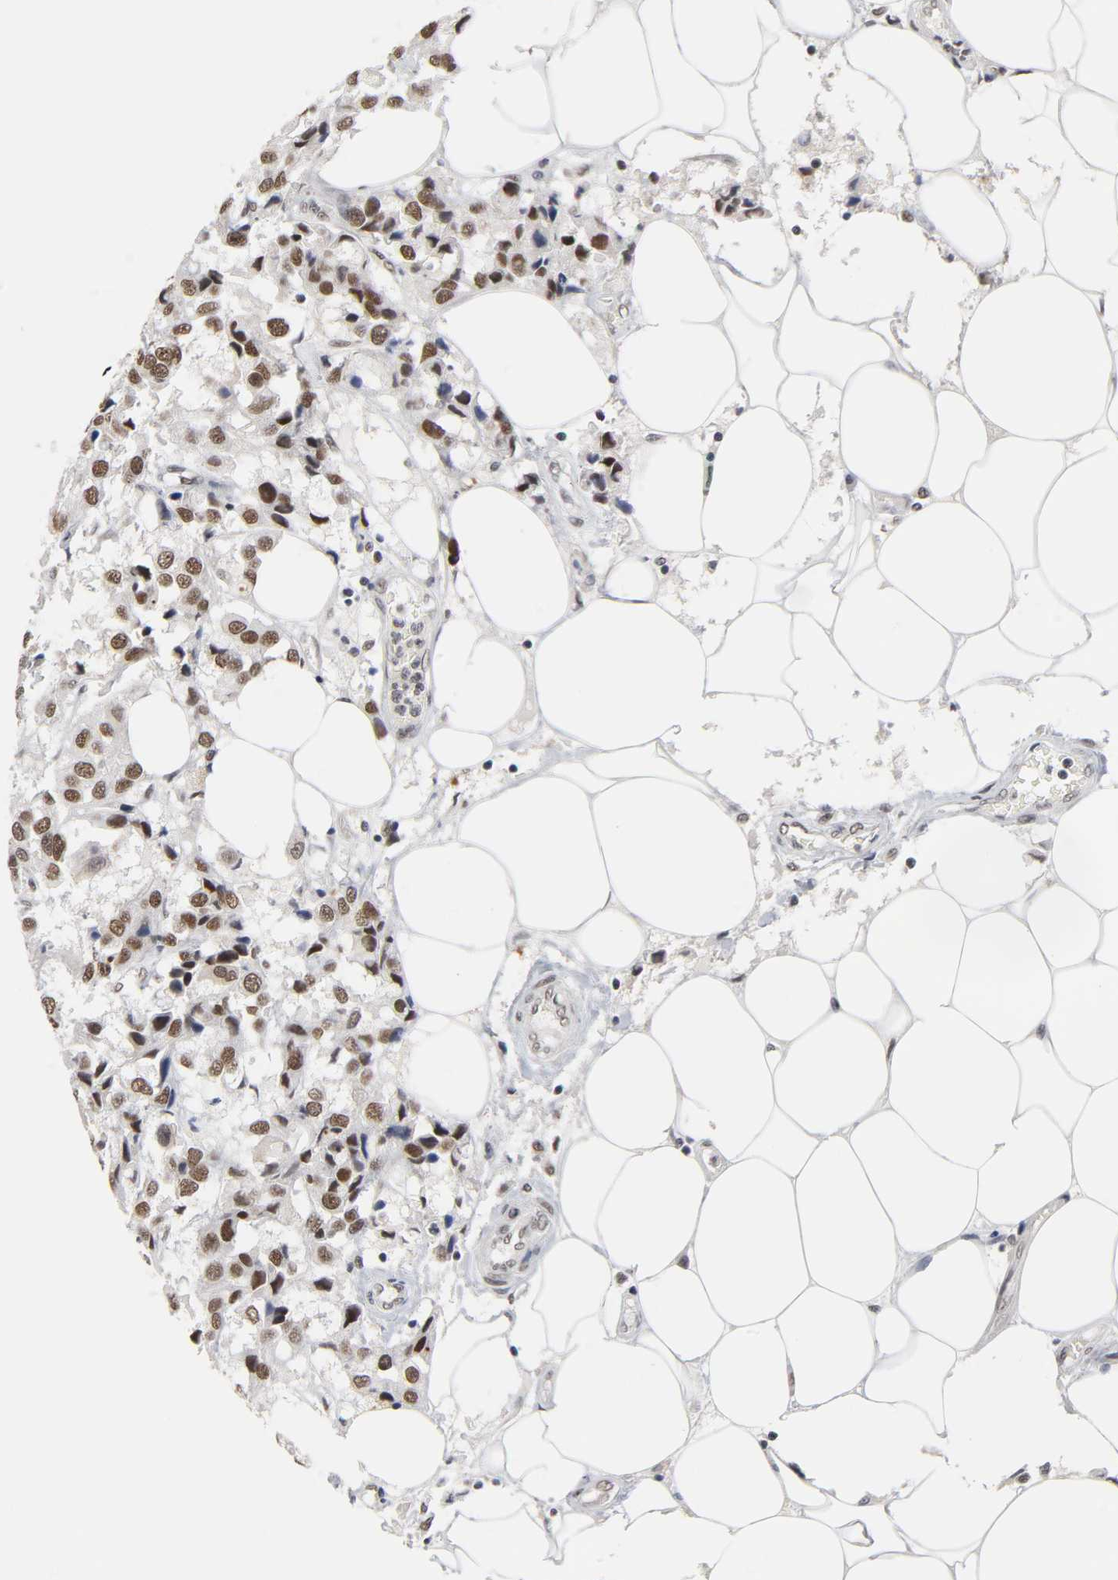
{"staining": {"intensity": "moderate", "quantity": ">75%", "location": "nuclear"}, "tissue": "breast cancer", "cell_type": "Tumor cells", "image_type": "cancer", "snomed": [{"axis": "morphology", "description": "Duct carcinoma"}, {"axis": "topography", "description": "Breast"}], "caption": "Immunohistochemistry histopathology image of human breast cancer stained for a protein (brown), which reveals medium levels of moderate nuclear expression in approximately >75% of tumor cells.", "gene": "TRIM33", "patient": {"sex": "female", "age": 80}}